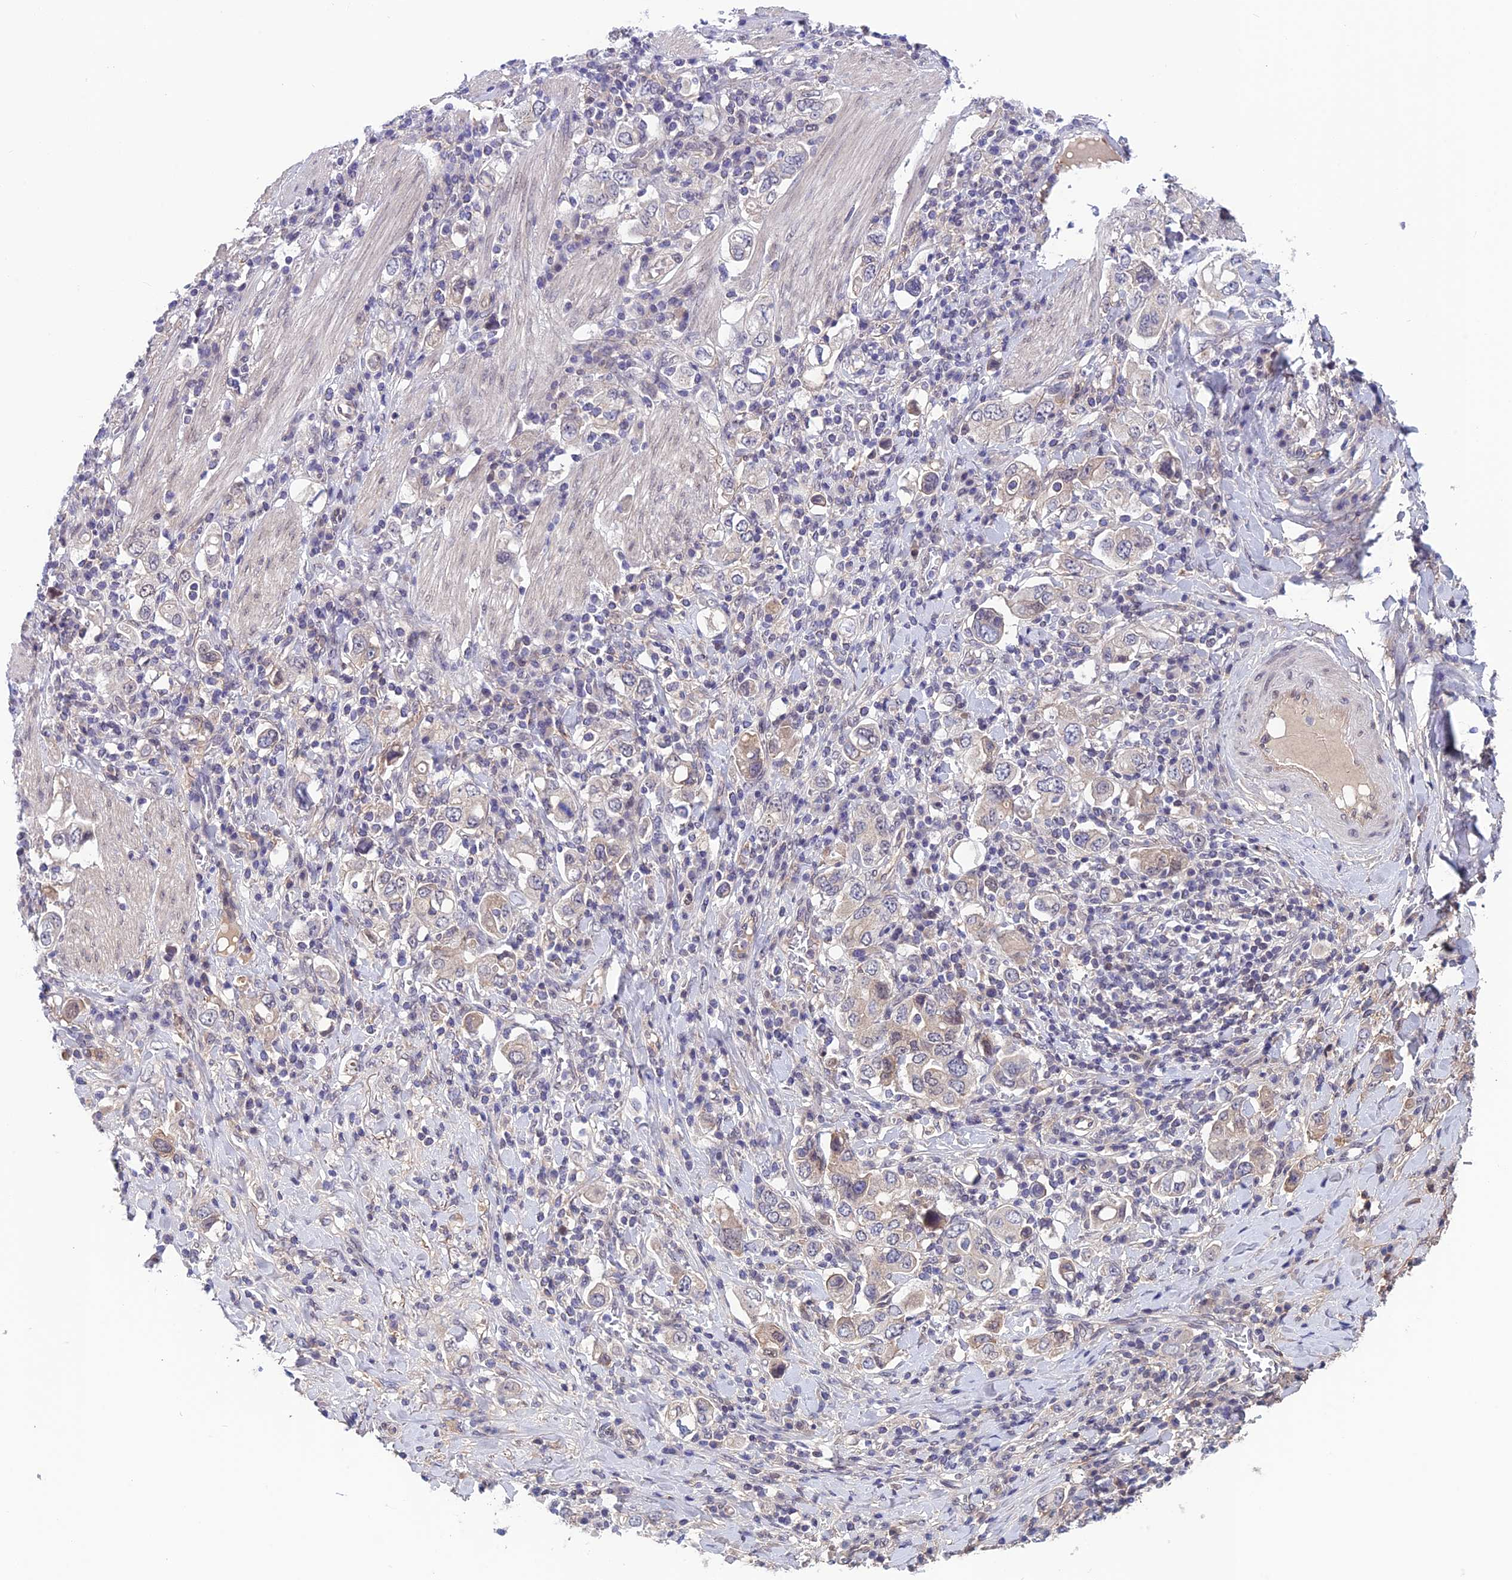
{"staining": {"intensity": "weak", "quantity": "<25%", "location": "cytoplasmic/membranous"}, "tissue": "stomach cancer", "cell_type": "Tumor cells", "image_type": "cancer", "snomed": [{"axis": "morphology", "description": "Adenocarcinoma, NOS"}, {"axis": "topography", "description": "Stomach, upper"}], "caption": "Immunohistochemical staining of human adenocarcinoma (stomach) displays no significant expression in tumor cells.", "gene": "FKBPL", "patient": {"sex": "male", "age": 62}}